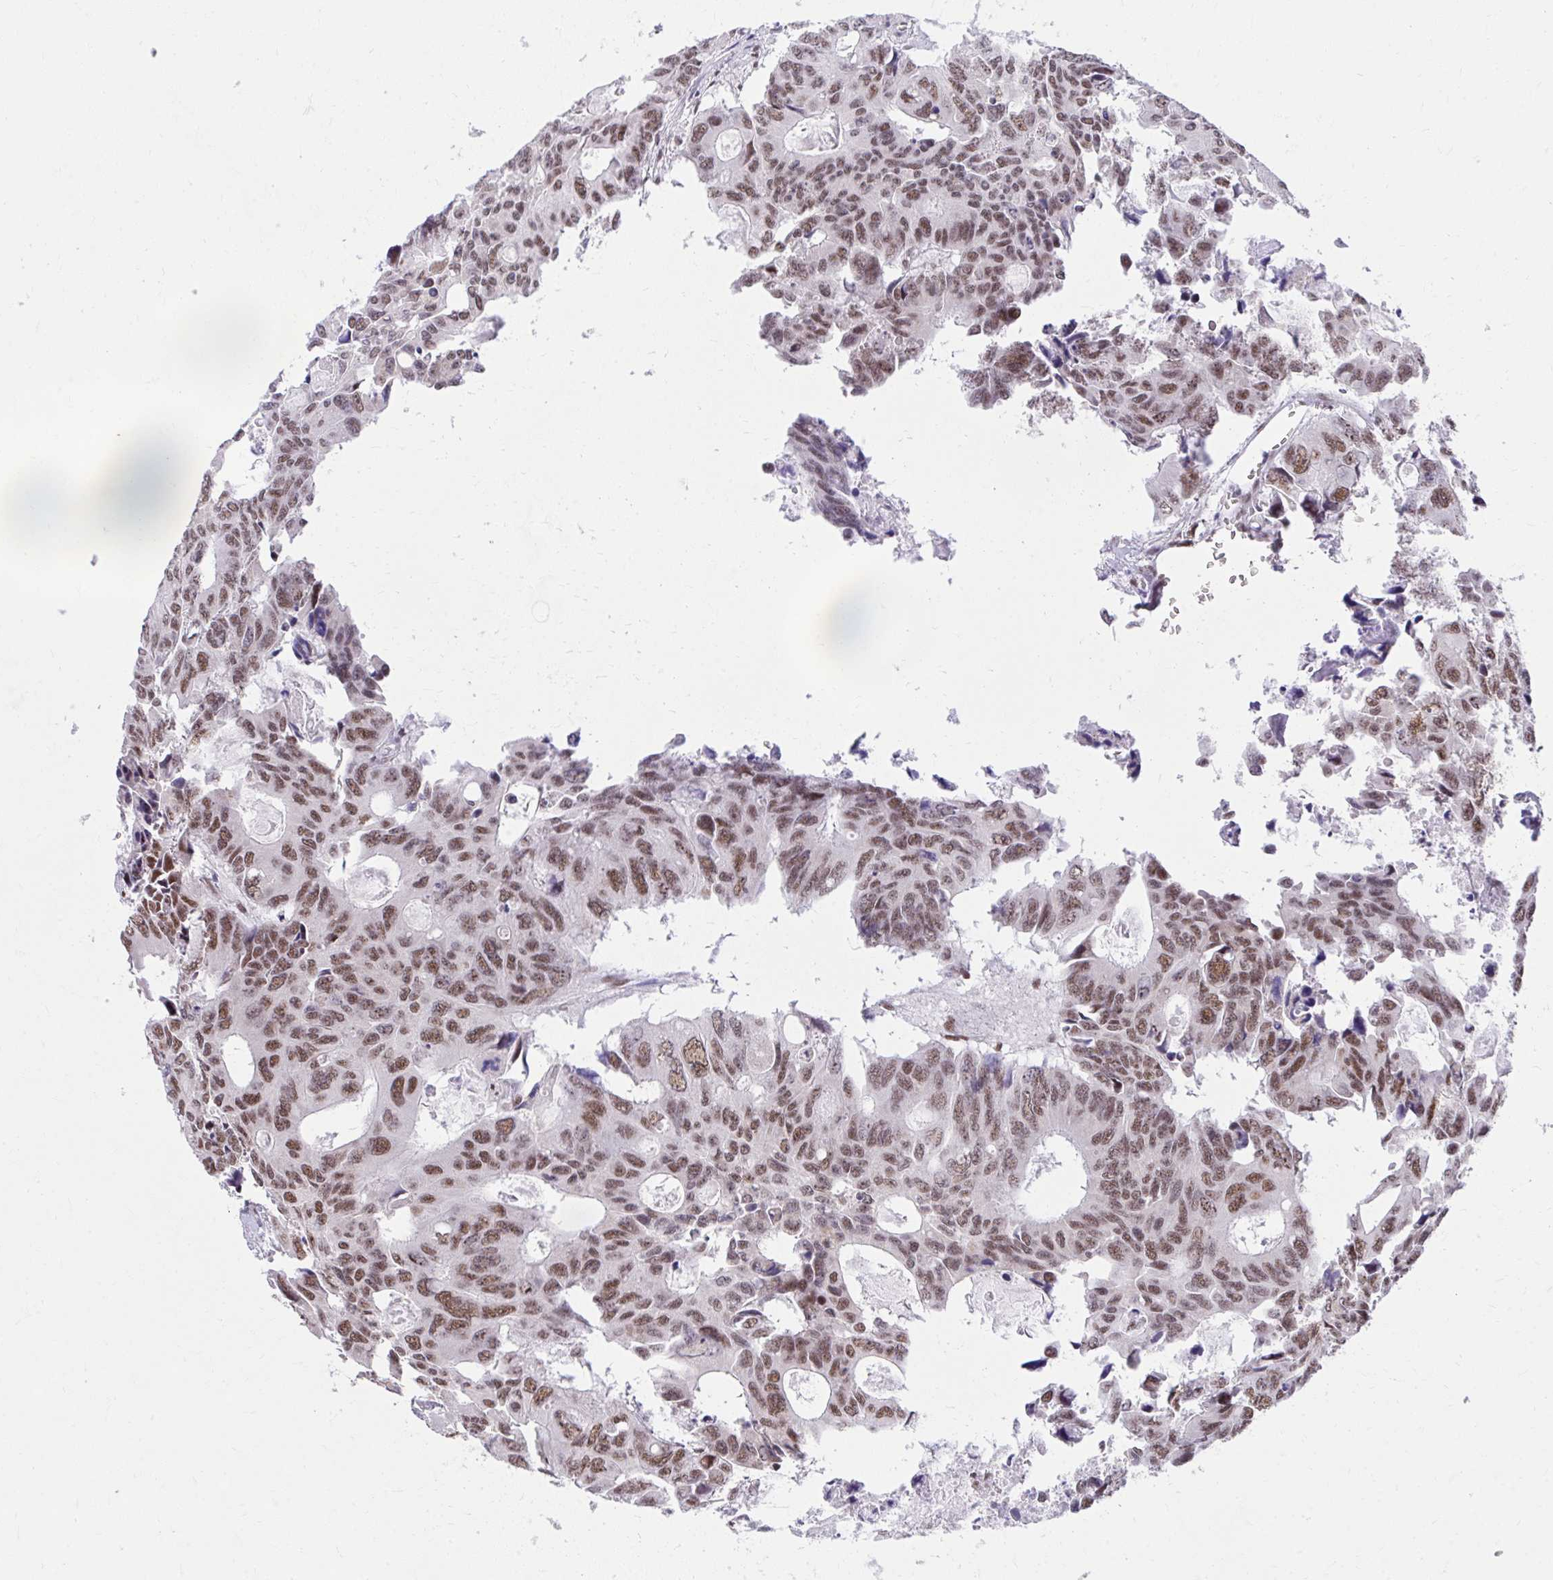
{"staining": {"intensity": "moderate", "quantity": ">75%", "location": "nuclear"}, "tissue": "colorectal cancer", "cell_type": "Tumor cells", "image_type": "cancer", "snomed": [{"axis": "morphology", "description": "Adenocarcinoma, NOS"}, {"axis": "topography", "description": "Rectum"}], "caption": "This is an image of IHC staining of colorectal cancer (adenocarcinoma), which shows moderate staining in the nuclear of tumor cells.", "gene": "SYNE4", "patient": {"sex": "male", "age": 76}}